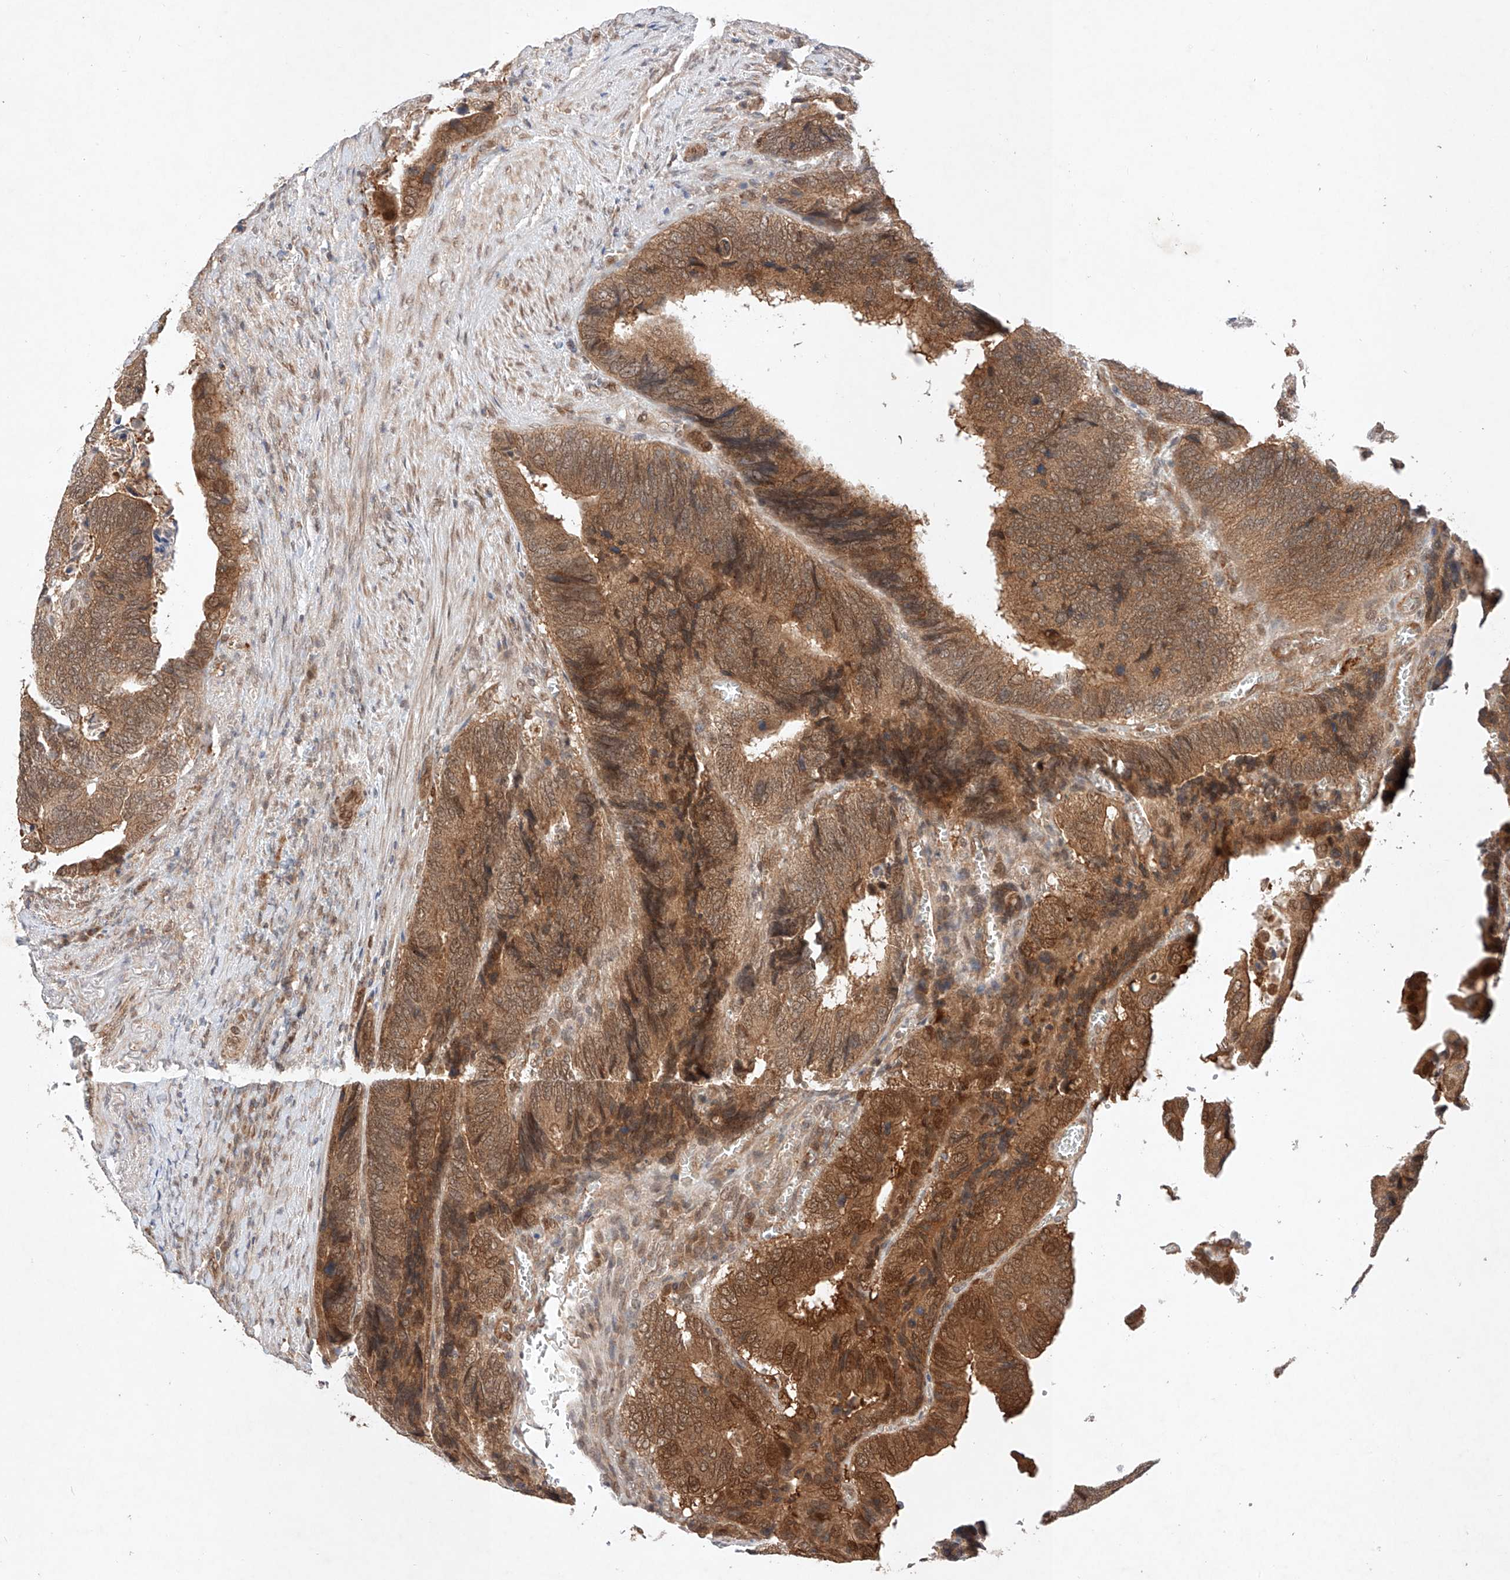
{"staining": {"intensity": "strong", "quantity": ">75%", "location": "cytoplasmic/membranous,nuclear"}, "tissue": "colorectal cancer", "cell_type": "Tumor cells", "image_type": "cancer", "snomed": [{"axis": "morphology", "description": "Adenocarcinoma, NOS"}, {"axis": "topography", "description": "Colon"}], "caption": "An image of colorectal cancer stained for a protein displays strong cytoplasmic/membranous and nuclear brown staining in tumor cells.", "gene": "ZNF124", "patient": {"sex": "male", "age": 72}}